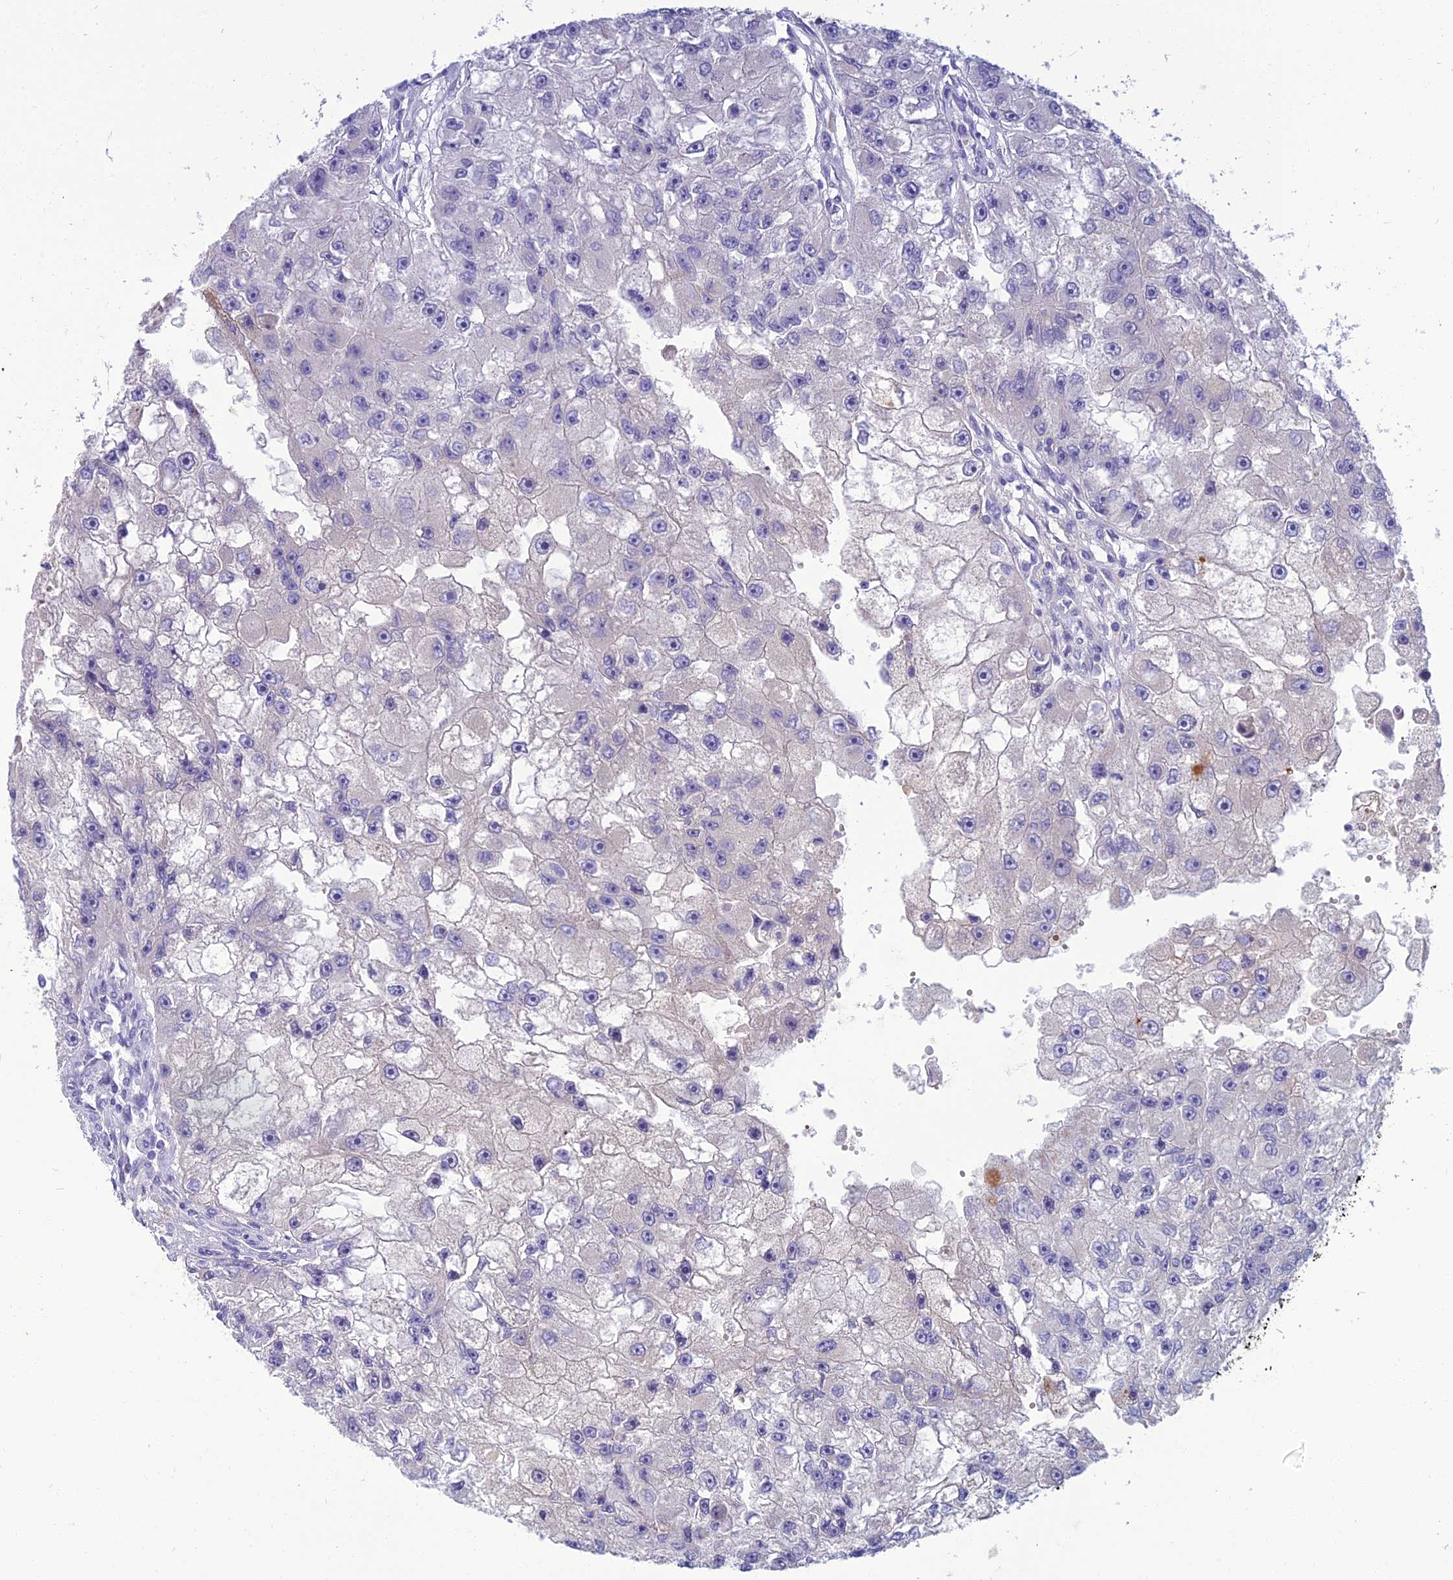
{"staining": {"intensity": "negative", "quantity": "none", "location": "none"}, "tissue": "renal cancer", "cell_type": "Tumor cells", "image_type": "cancer", "snomed": [{"axis": "morphology", "description": "Adenocarcinoma, NOS"}, {"axis": "topography", "description": "Kidney"}], "caption": "Renal adenocarcinoma was stained to show a protein in brown. There is no significant expression in tumor cells. (DAB immunohistochemistry (IHC), high magnification).", "gene": "SPTLC3", "patient": {"sex": "male", "age": 63}}